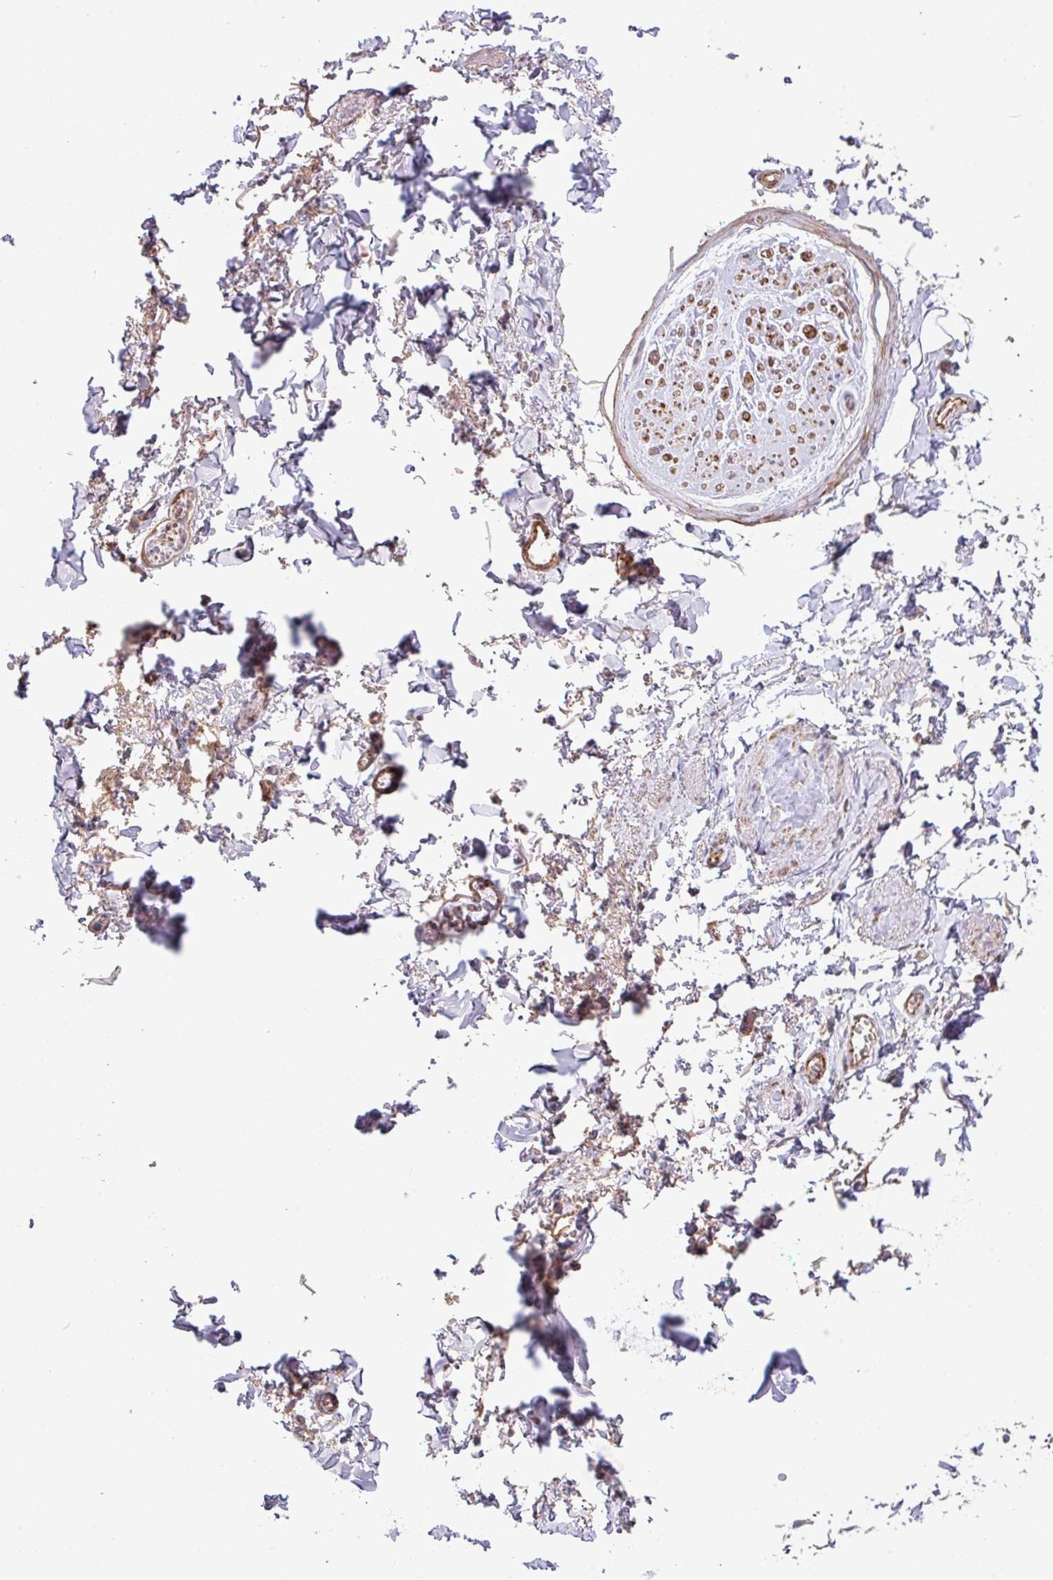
{"staining": {"intensity": "moderate", "quantity": ">75%", "location": "cytoplasmic/membranous"}, "tissue": "soft tissue", "cell_type": "Fibroblasts", "image_type": "normal", "snomed": [{"axis": "morphology", "description": "Normal tissue, NOS"}, {"axis": "topography", "description": "Vulva"}, {"axis": "topography", "description": "Vagina"}, {"axis": "topography", "description": "Peripheral nerve tissue"}], "caption": "This micrograph displays immunohistochemistry (IHC) staining of benign human soft tissue, with medium moderate cytoplasmic/membranous positivity in about >75% of fibroblasts.", "gene": "LRRC53", "patient": {"sex": "female", "age": 66}}